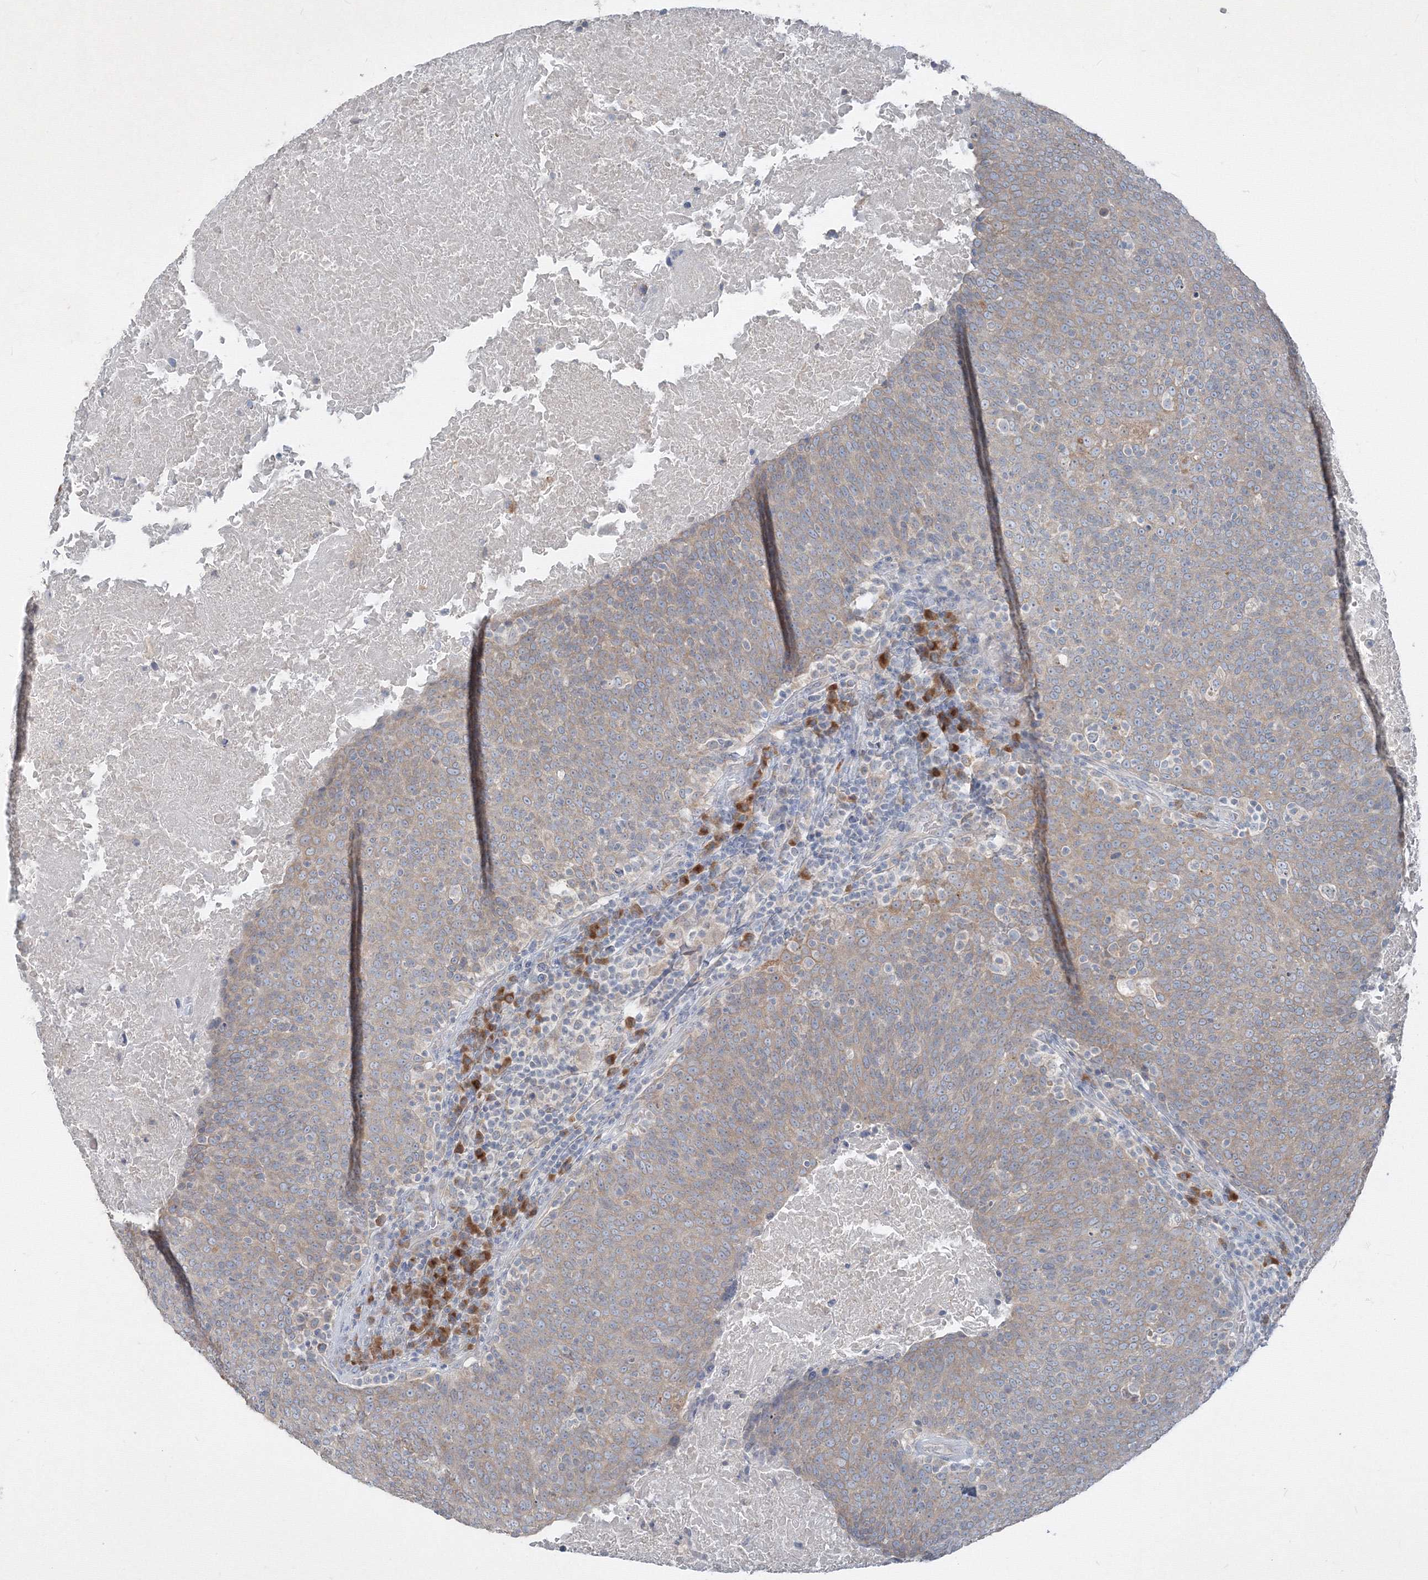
{"staining": {"intensity": "weak", "quantity": ">75%", "location": "cytoplasmic/membranous"}, "tissue": "head and neck cancer", "cell_type": "Tumor cells", "image_type": "cancer", "snomed": [{"axis": "morphology", "description": "Squamous cell carcinoma, NOS"}, {"axis": "morphology", "description": "Squamous cell carcinoma, metastatic, NOS"}, {"axis": "topography", "description": "Lymph node"}, {"axis": "topography", "description": "Head-Neck"}], "caption": "Approximately >75% of tumor cells in human head and neck cancer (metastatic squamous cell carcinoma) show weak cytoplasmic/membranous protein expression as visualized by brown immunohistochemical staining.", "gene": "IFNAR1", "patient": {"sex": "male", "age": 62}}